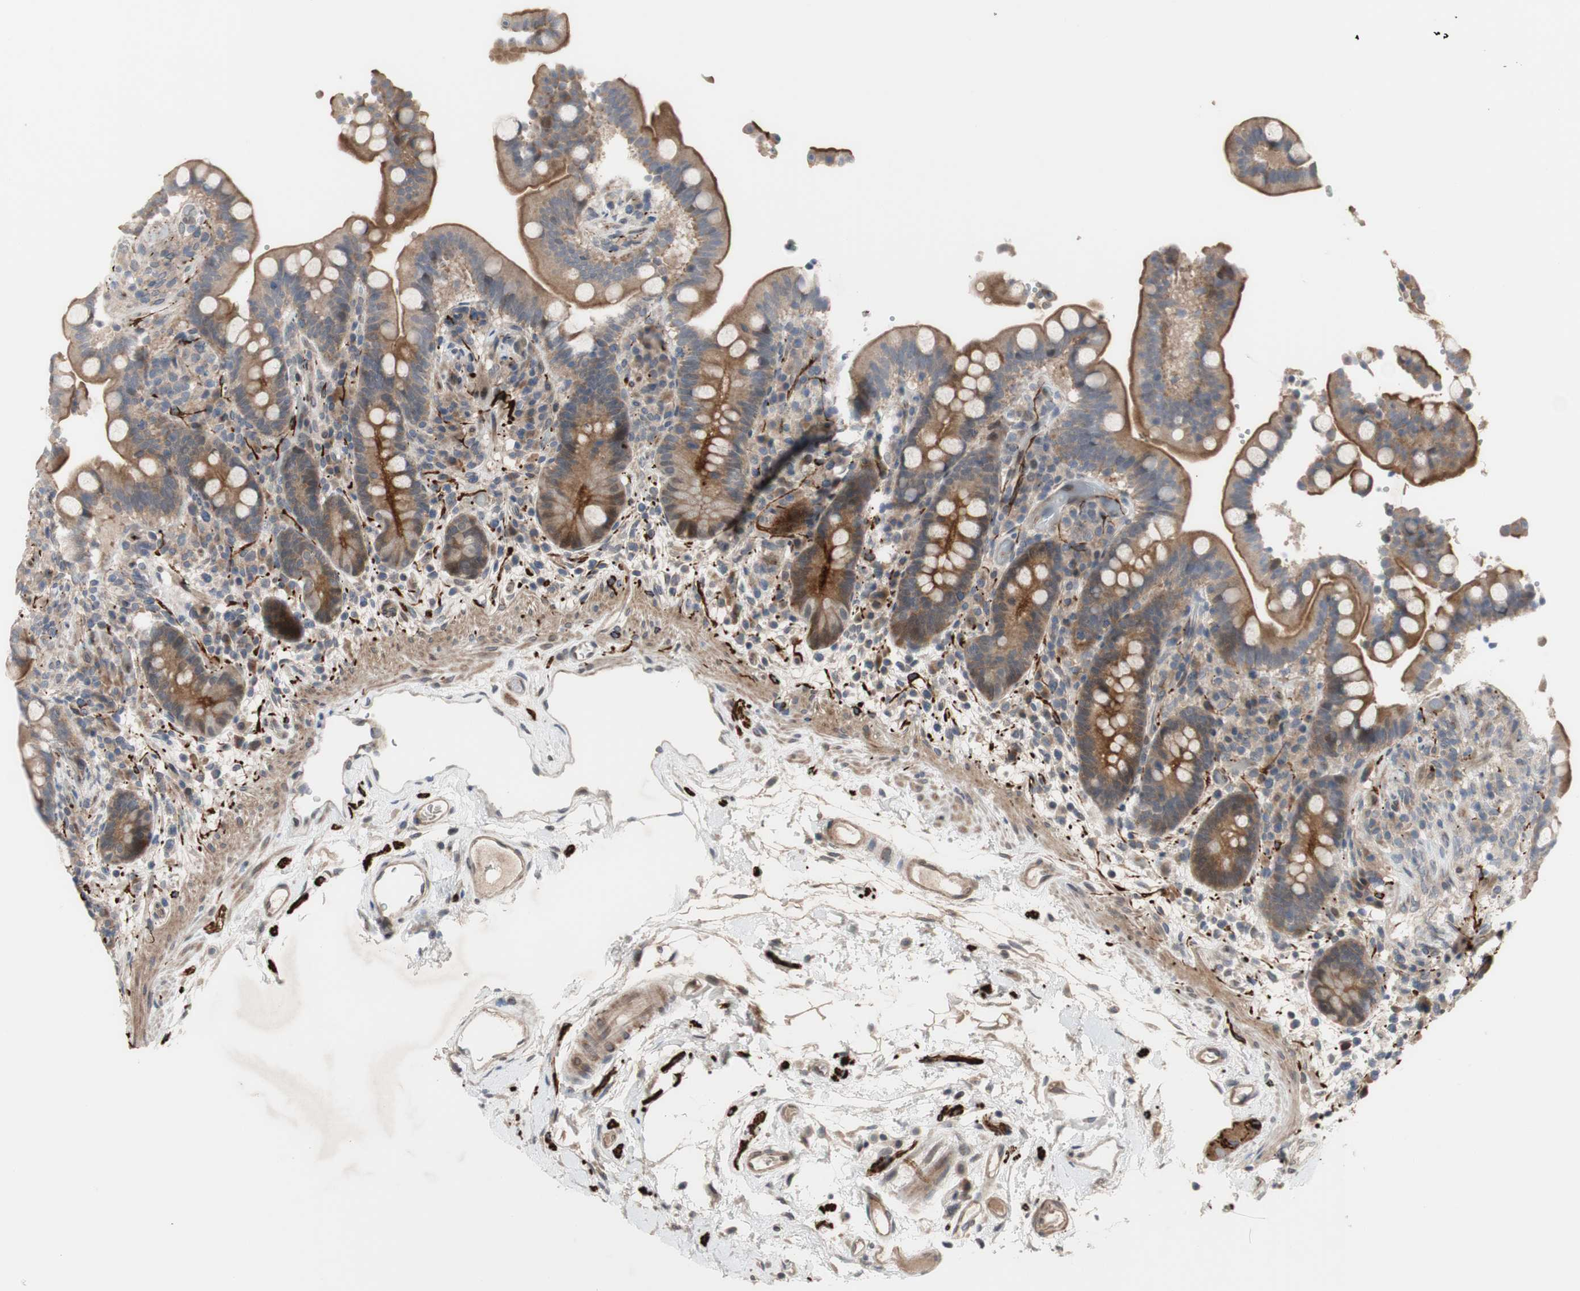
{"staining": {"intensity": "weak", "quantity": ">75%", "location": "cytoplasmic/membranous"}, "tissue": "colon", "cell_type": "Endothelial cells", "image_type": "normal", "snomed": [{"axis": "morphology", "description": "Normal tissue, NOS"}, {"axis": "topography", "description": "Colon"}], "caption": "Benign colon demonstrates weak cytoplasmic/membranous staining in approximately >75% of endothelial cells The protein of interest is shown in brown color, while the nuclei are stained blue..", "gene": "OAZ1", "patient": {"sex": "male", "age": 73}}